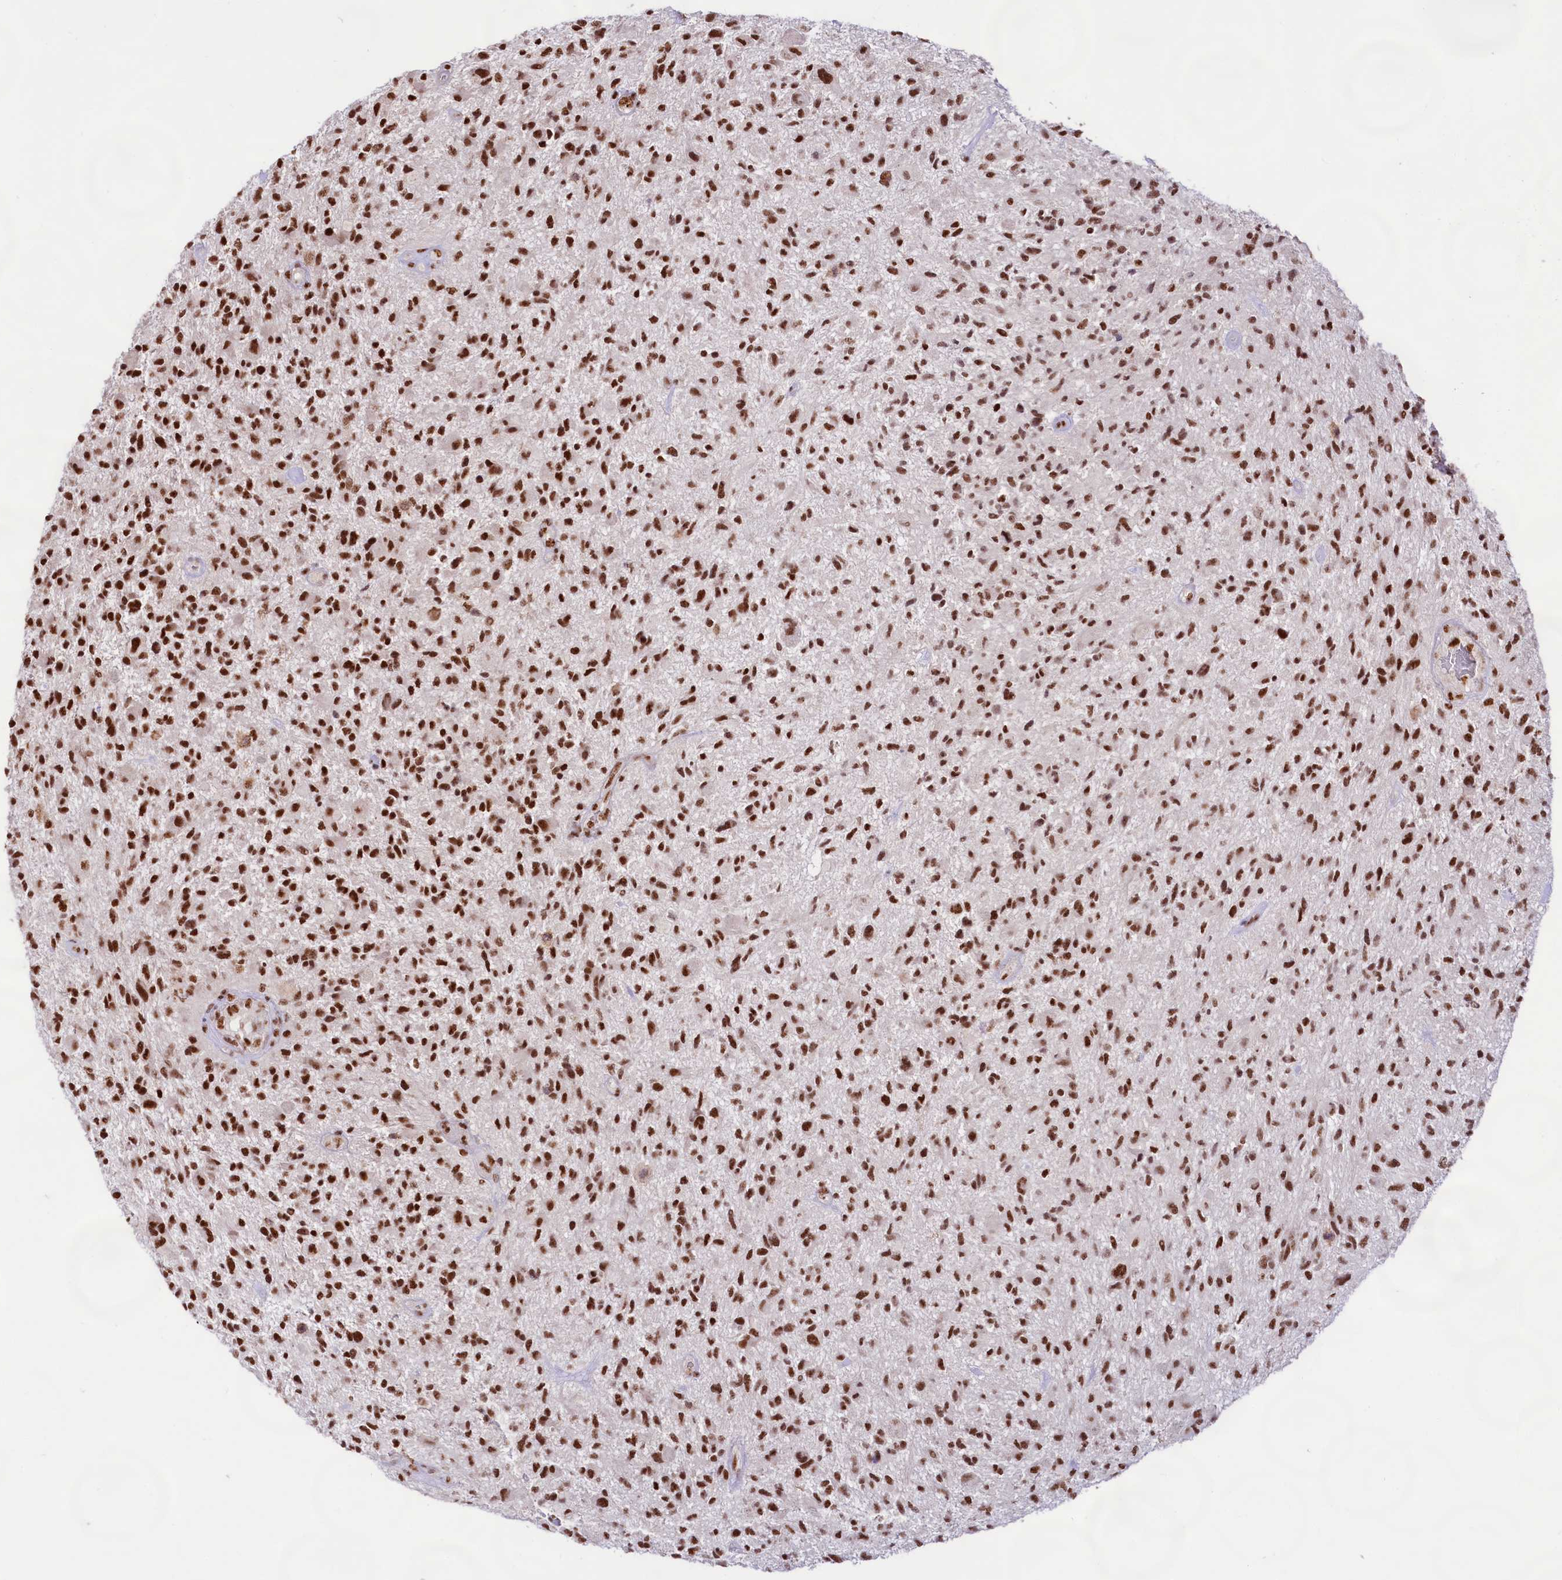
{"staining": {"intensity": "strong", "quantity": ">75%", "location": "nuclear"}, "tissue": "glioma", "cell_type": "Tumor cells", "image_type": "cancer", "snomed": [{"axis": "morphology", "description": "Glioma, malignant, High grade"}, {"axis": "topography", "description": "Brain"}], "caption": "High-grade glioma (malignant) stained for a protein (brown) demonstrates strong nuclear positive expression in about >75% of tumor cells.", "gene": "HIRA", "patient": {"sex": "male", "age": 47}}